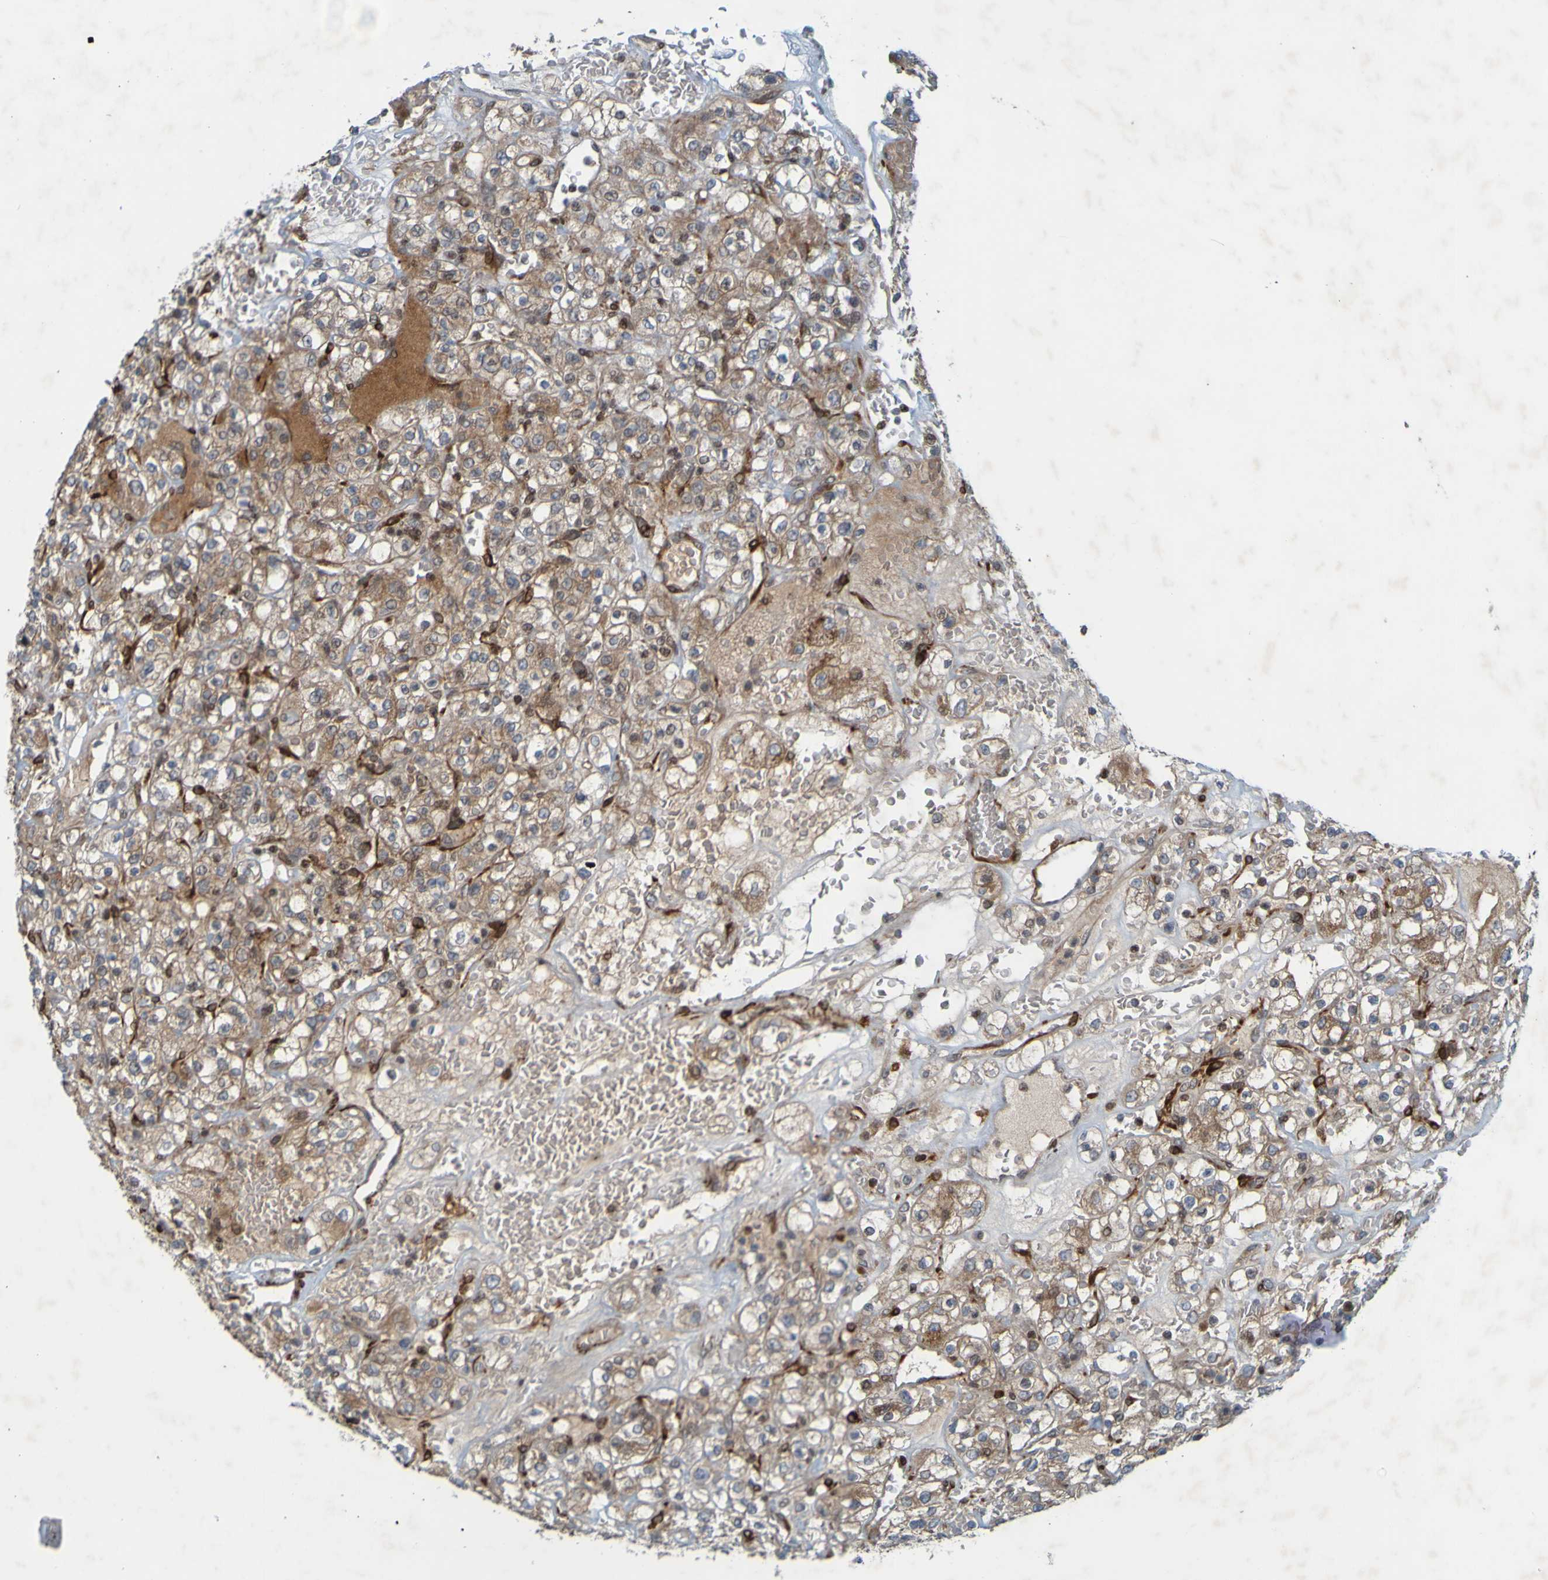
{"staining": {"intensity": "moderate", "quantity": ">75%", "location": "cytoplasmic/membranous"}, "tissue": "renal cancer", "cell_type": "Tumor cells", "image_type": "cancer", "snomed": [{"axis": "morphology", "description": "Normal tissue, NOS"}, {"axis": "morphology", "description": "Adenocarcinoma, NOS"}, {"axis": "topography", "description": "Kidney"}], "caption": "Immunohistochemical staining of human adenocarcinoma (renal) exhibits medium levels of moderate cytoplasmic/membranous expression in approximately >75% of tumor cells.", "gene": "GUCY1A1", "patient": {"sex": "female", "age": 72}}